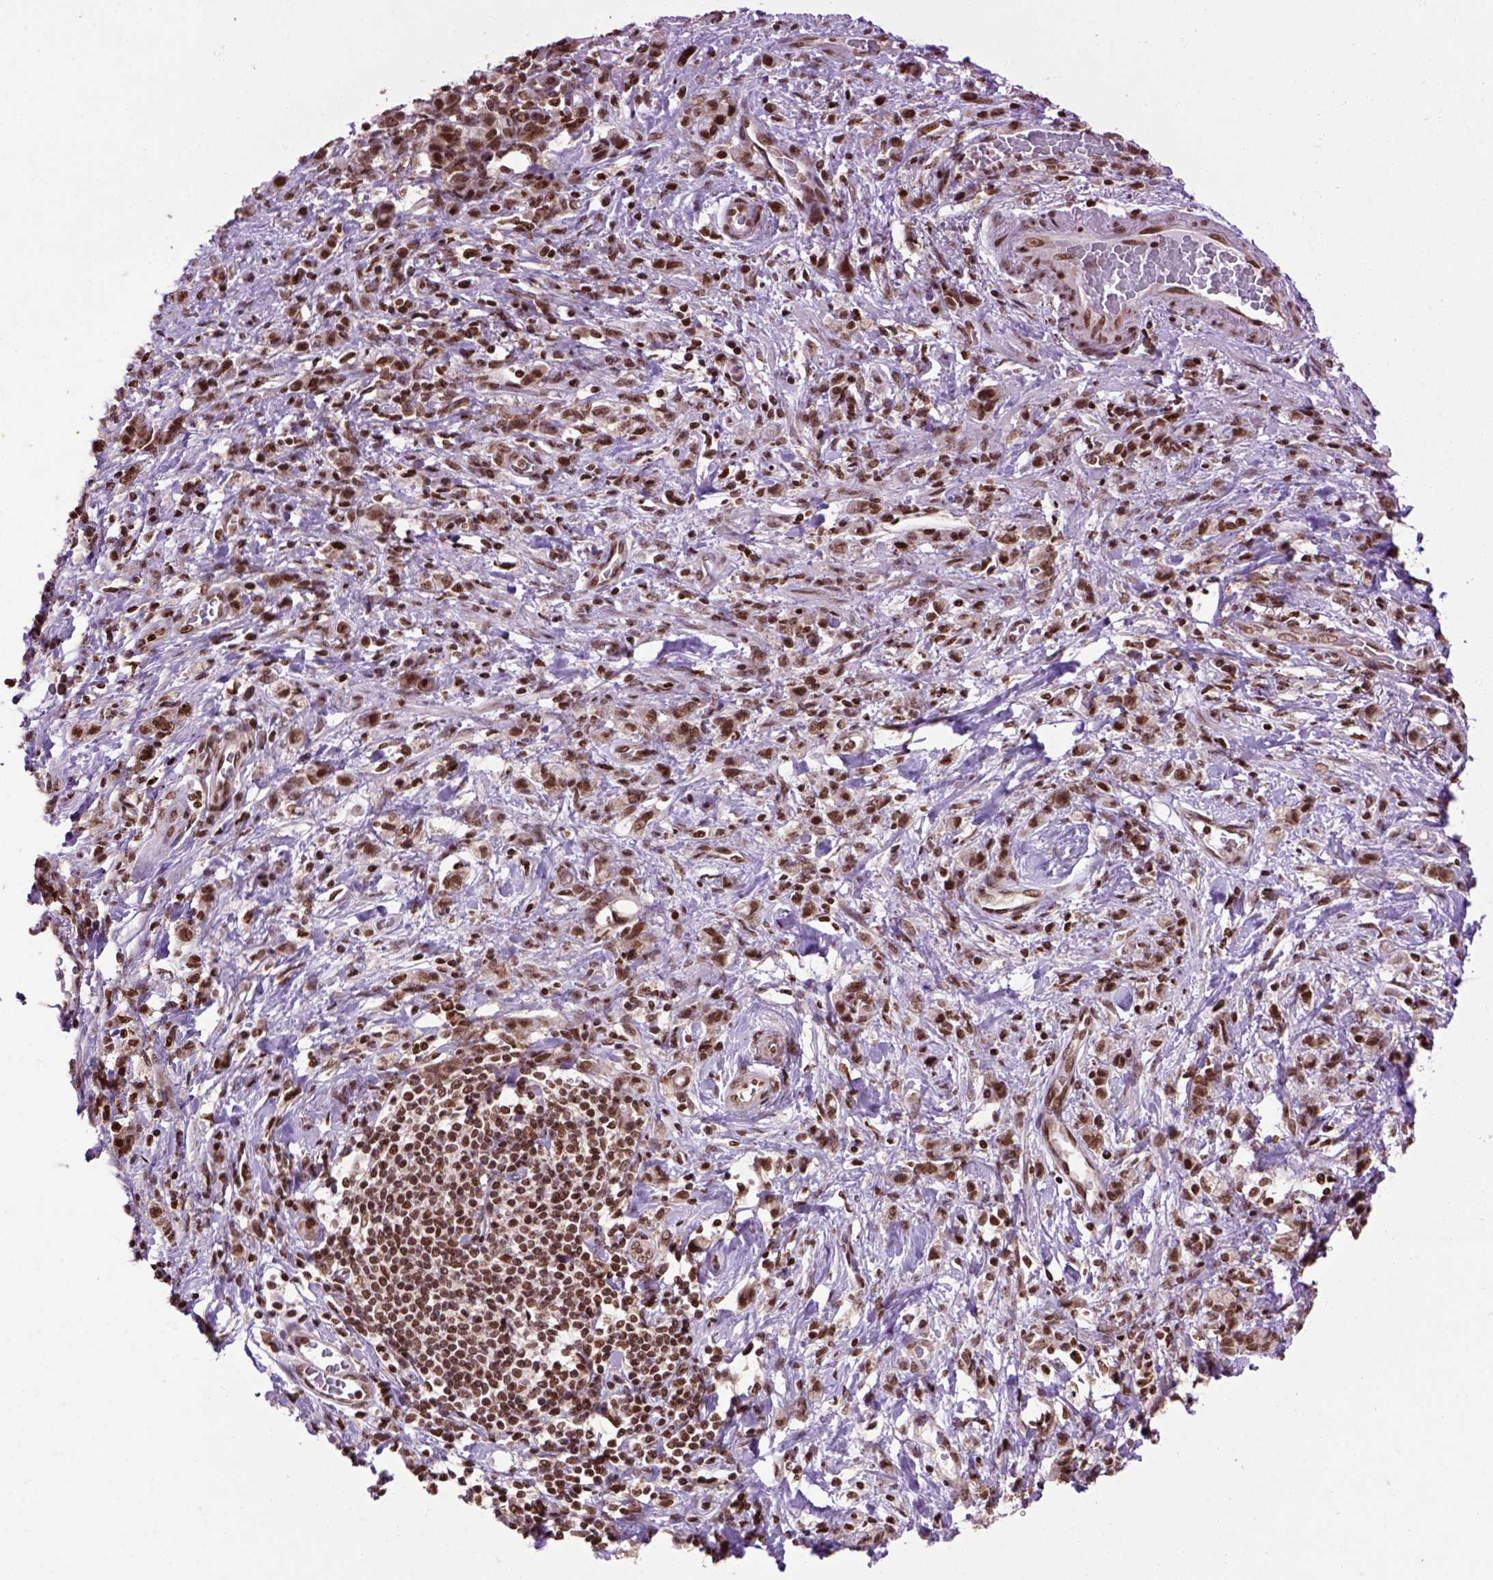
{"staining": {"intensity": "strong", "quantity": ">75%", "location": "nuclear"}, "tissue": "stomach cancer", "cell_type": "Tumor cells", "image_type": "cancer", "snomed": [{"axis": "morphology", "description": "Adenocarcinoma, NOS"}, {"axis": "topography", "description": "Stomach"}], "caption": "There is high levels of strong nuclear positivity in tumor cells of stomach adenocarcinoma, as demonstrated by immunohistochemical staining (brown color).", "gene": "CELF1", "patient": {"sex": "male", "age": 77}}